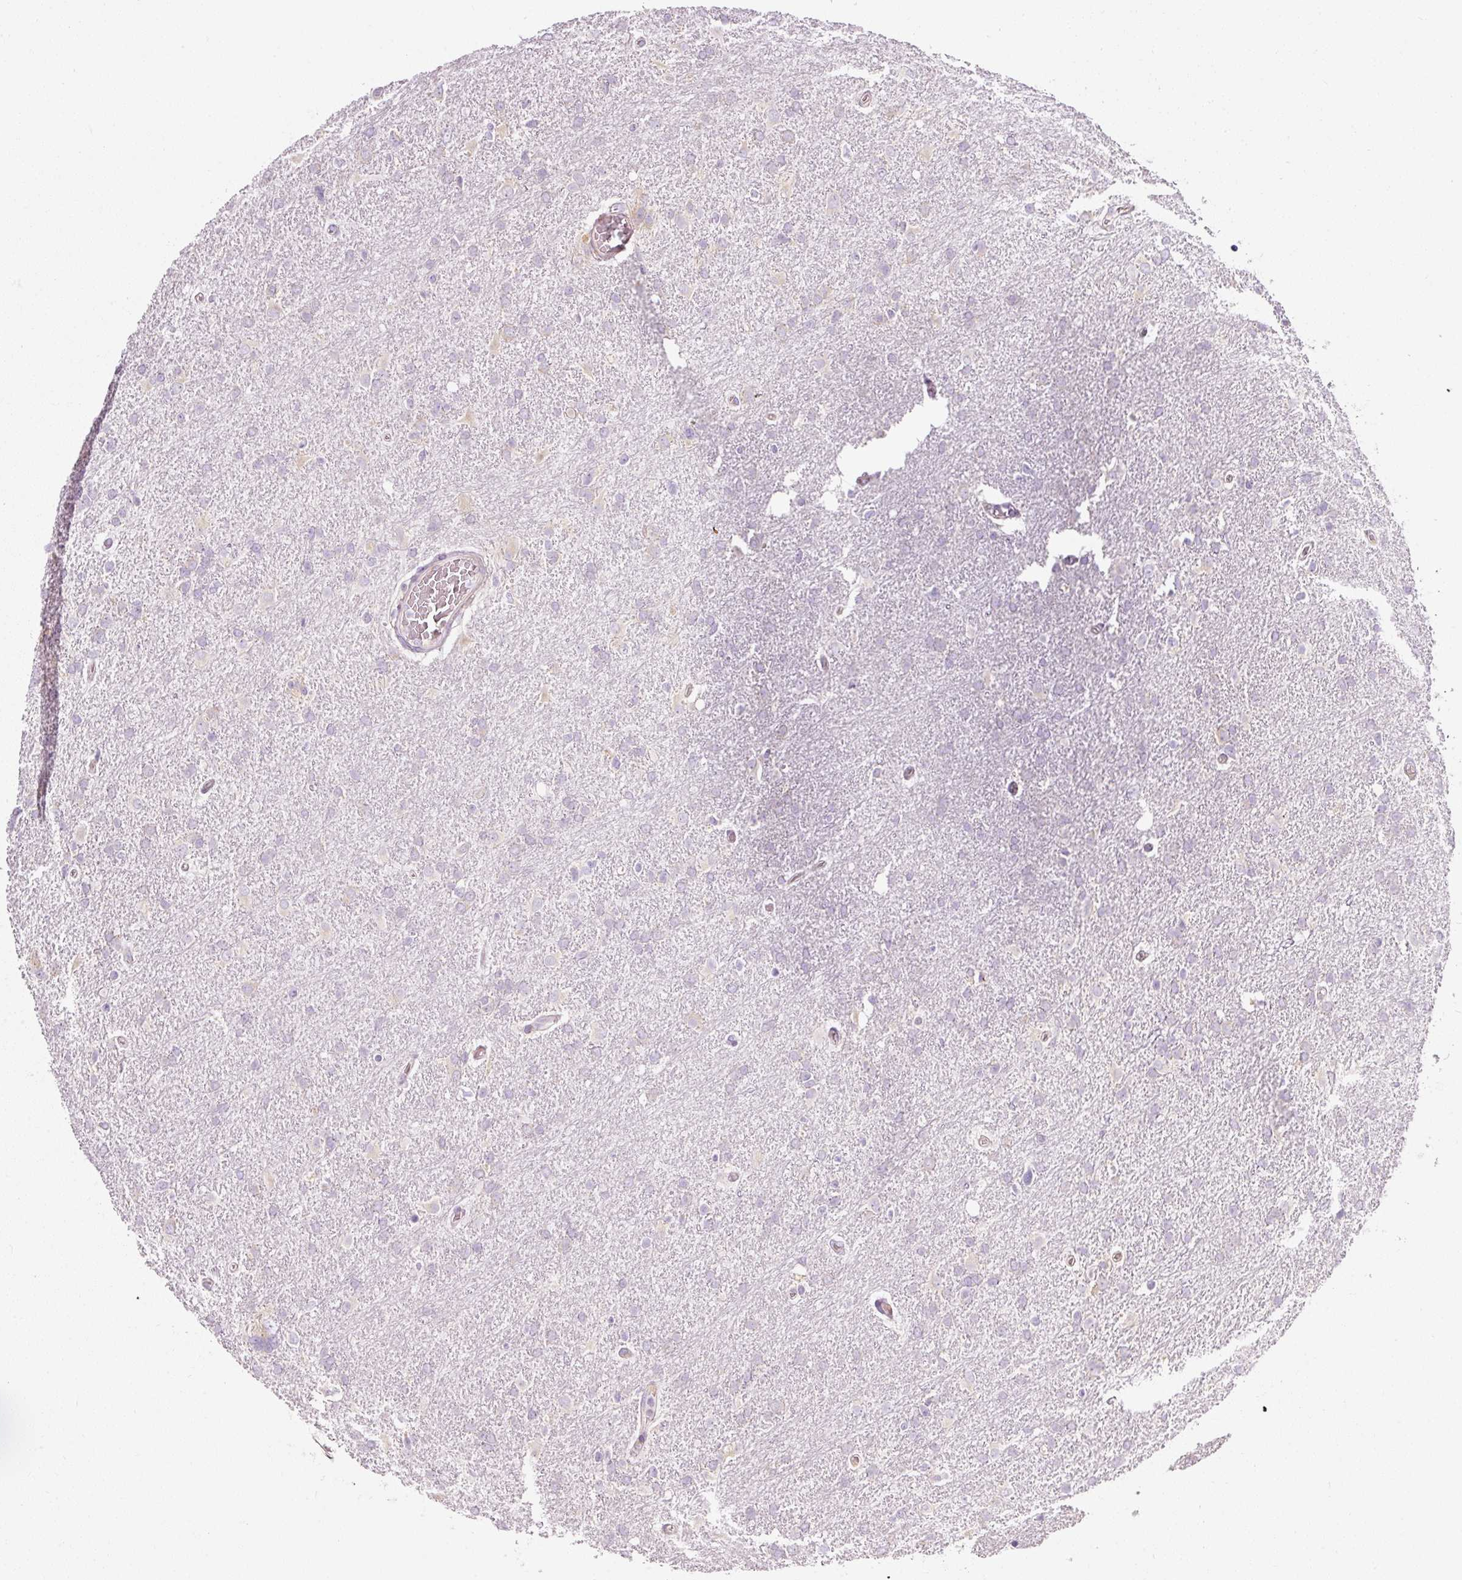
{"staining": {"intensity": "negative", "quantity": "none", "location": "none"}, "tissue": "glioma", "cell_type": "Tumor cells", "image_type": "cancer", "snomed": [{"axis": "morphology", "description": "Glioma, malignant, High grade"}, {"axis": "topography", "description": "Brain"}], "caption": "IHC photomicrograph of glioma stained for a protein (brown), which displays no positivity in tumor cells.", "gene": "RPL10A", "patient": {"sex": "male", "age": 61}}